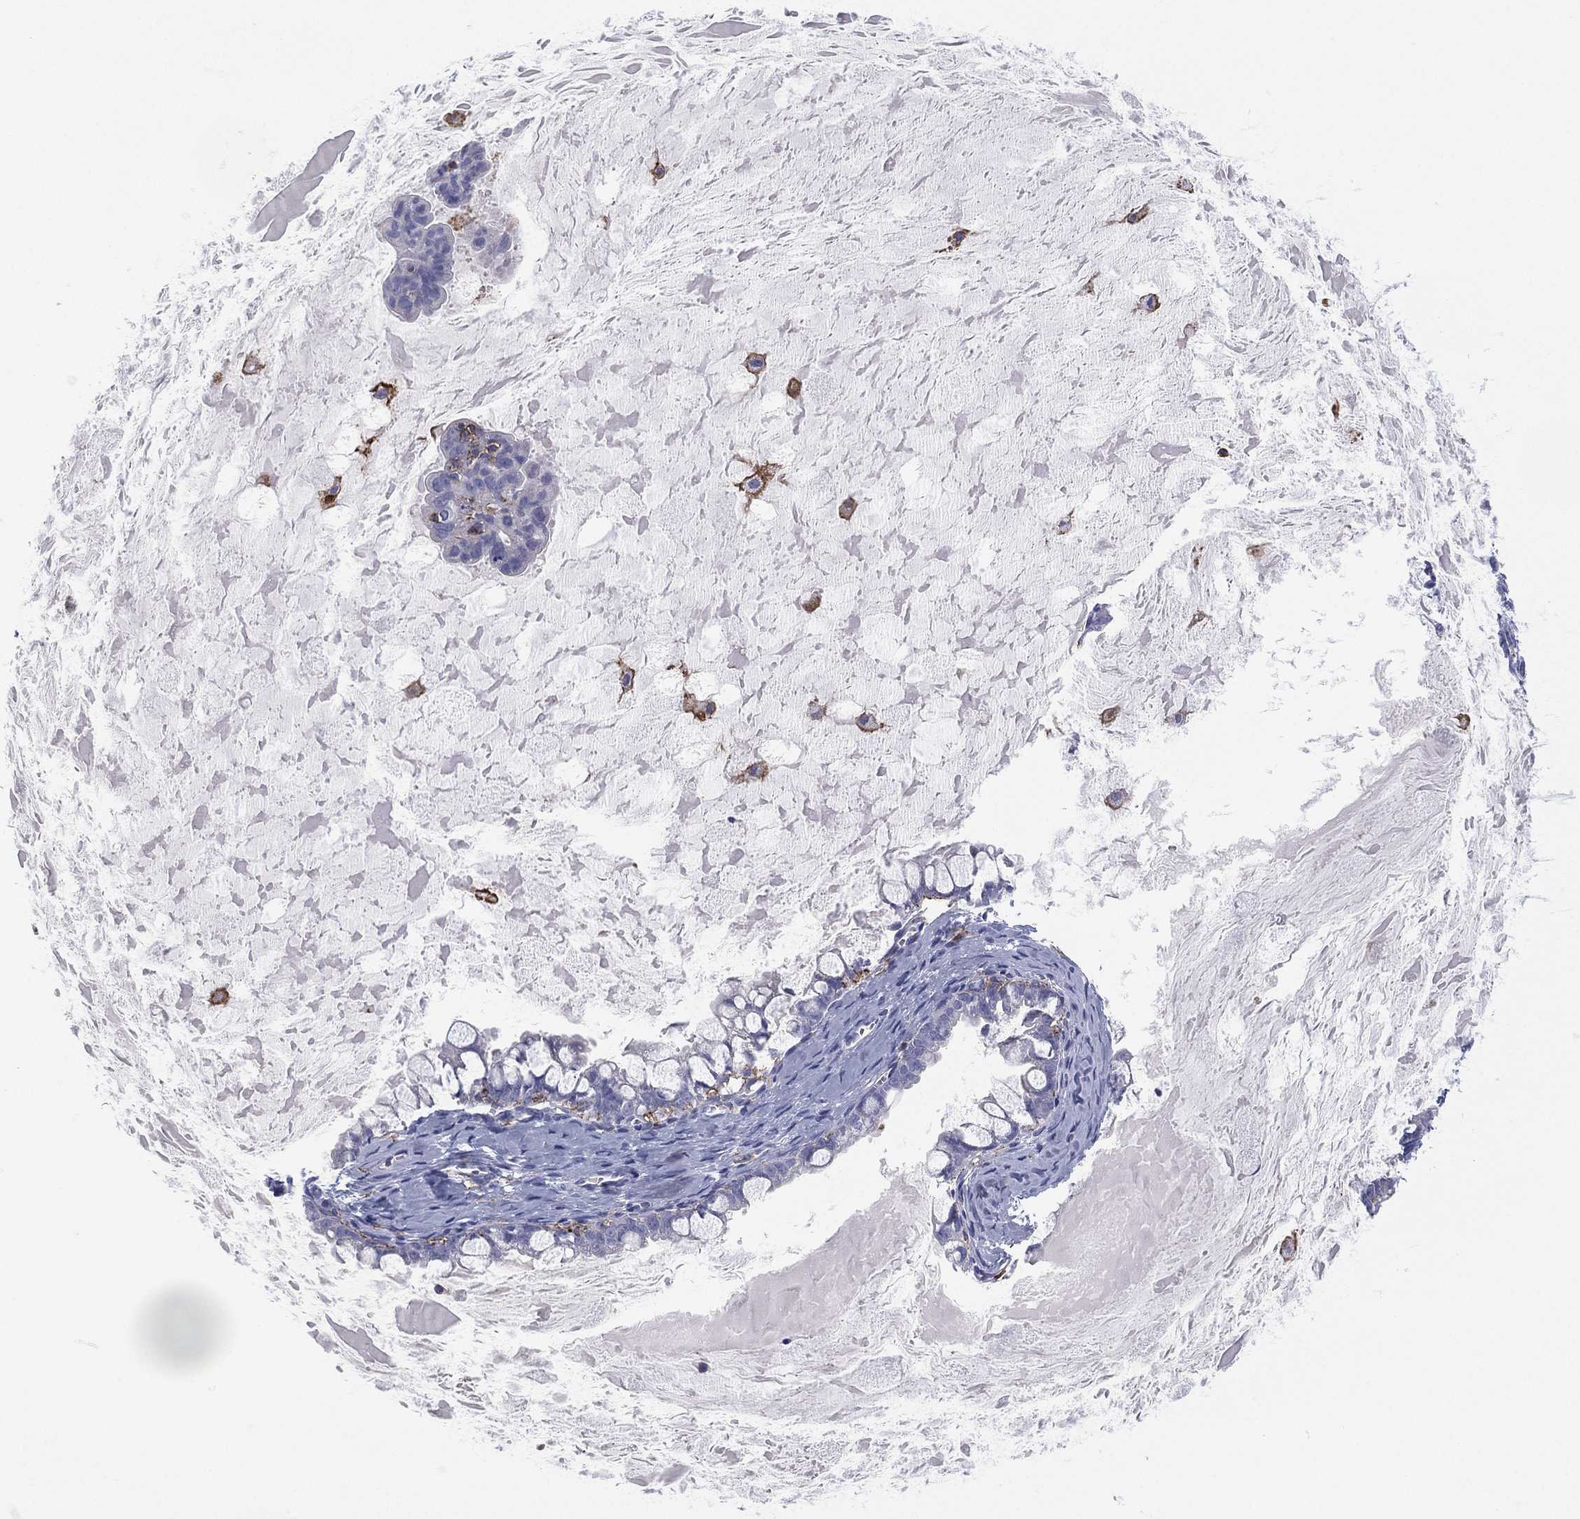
{"staining": {"intensity": "negative", "quantity": "none", "location": "none"}, "tissue": "ovarian cancer", "cell_type": "Tumor cells", "image_type": "cancer", "snomed": [{"axis": "morphology", "description": "Cystadenocarcinoma, mucinous, NOS"}, {"axis": "topography", "description": "Ovary"}], "caption": "Tumor cells show no significant positivity in ovarian cancer (mucinous cystadenocarcinoma).", "gene": "SELPLG", "patient": {"sex": "female", "age": 63}}